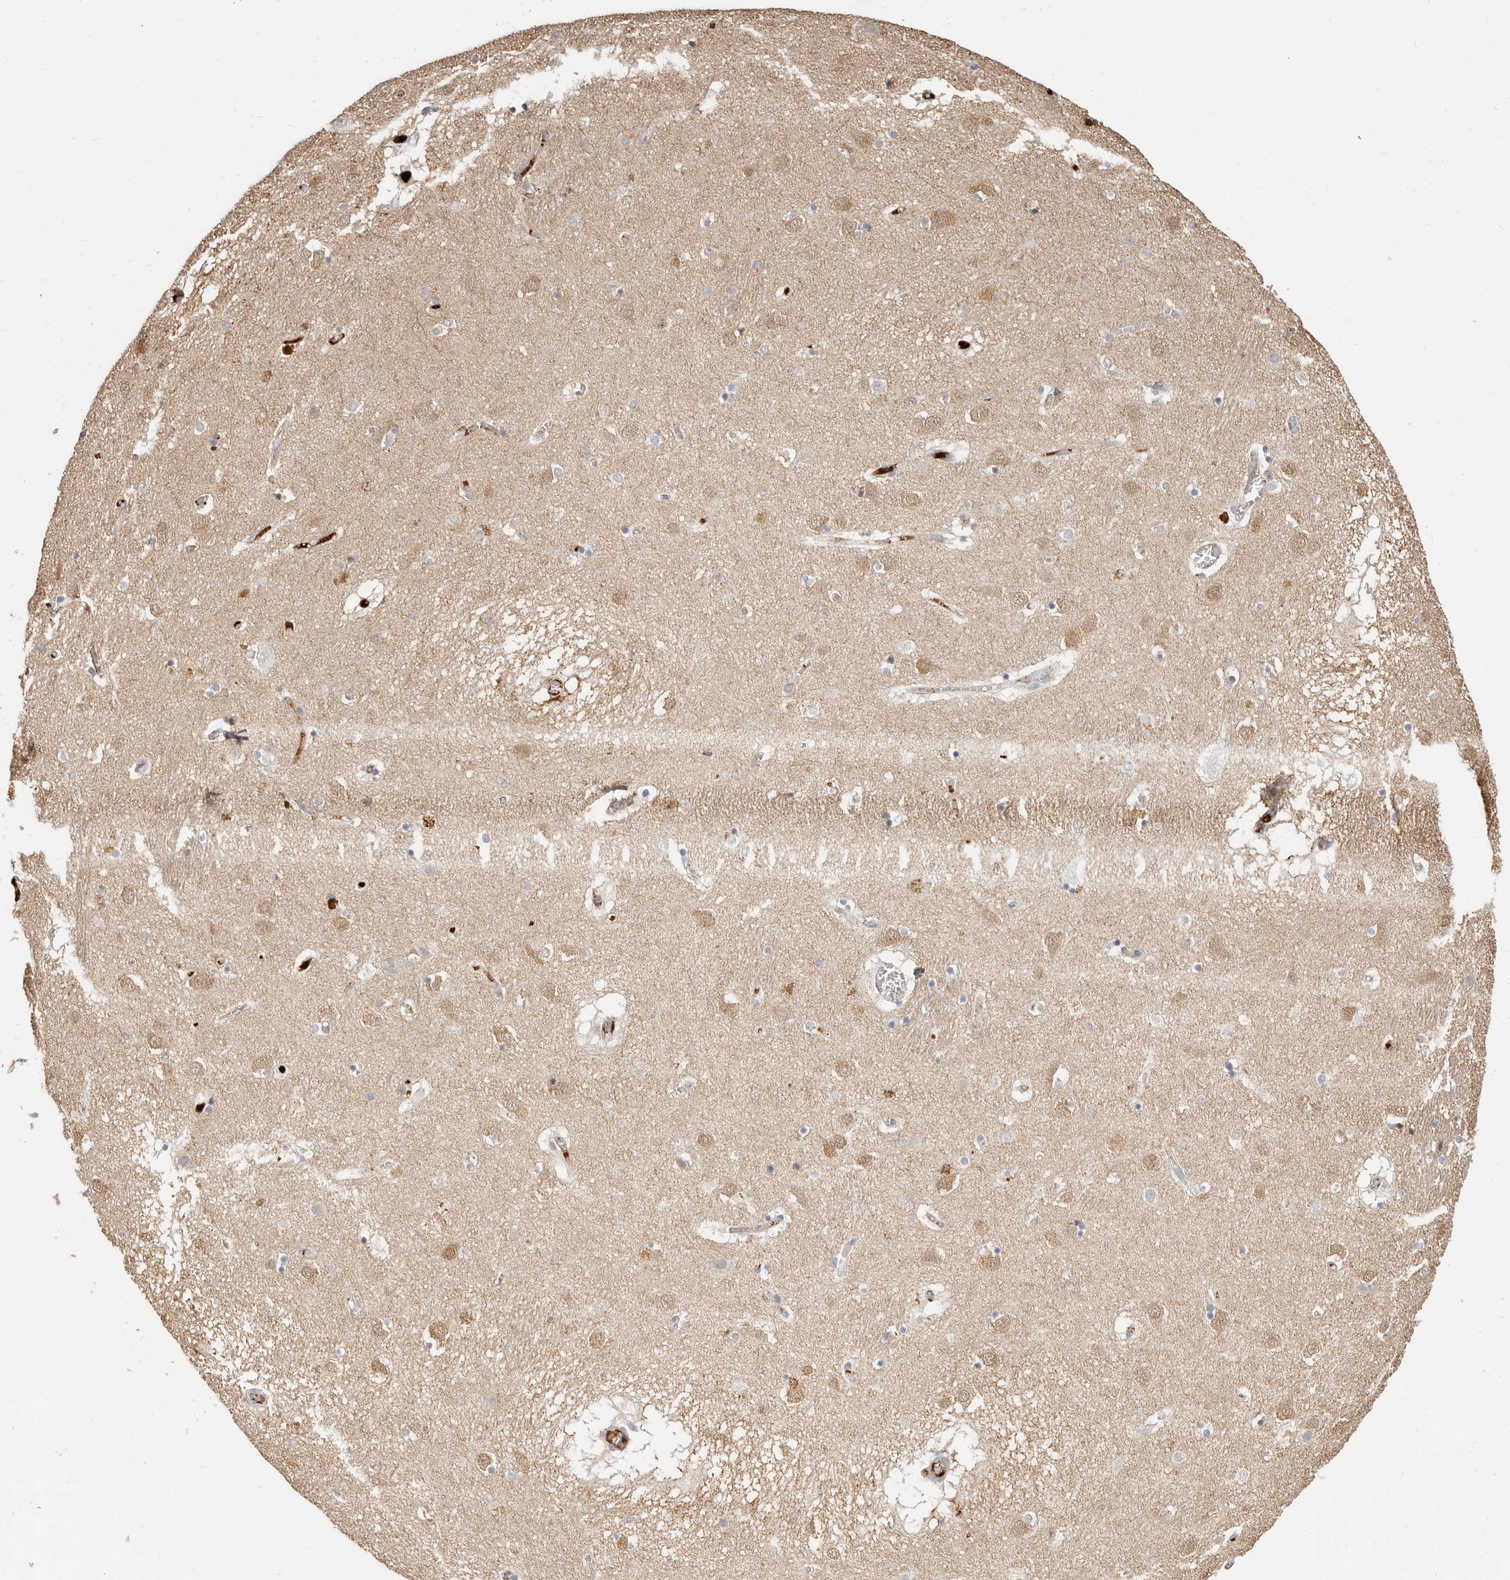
{"staining": {"intensity": "negative", "quantity": "none", "location": "none"}, "tissue": "caudate", "cell_type": "Glial cells", "image_type": "normal", "snomed": [{"axis": "morphology", "description": "Normal tissue, NOS"}, {"axis": "topography", "description": "Lateral ventricle wall"}], "caption": "This is an immunohistochemistry (IHC) histopathology image of unremarkable human caudate. There is no expression in glial cells.", "gene": "MTFR2", "patient": {"sex": "male", "age": 70}}